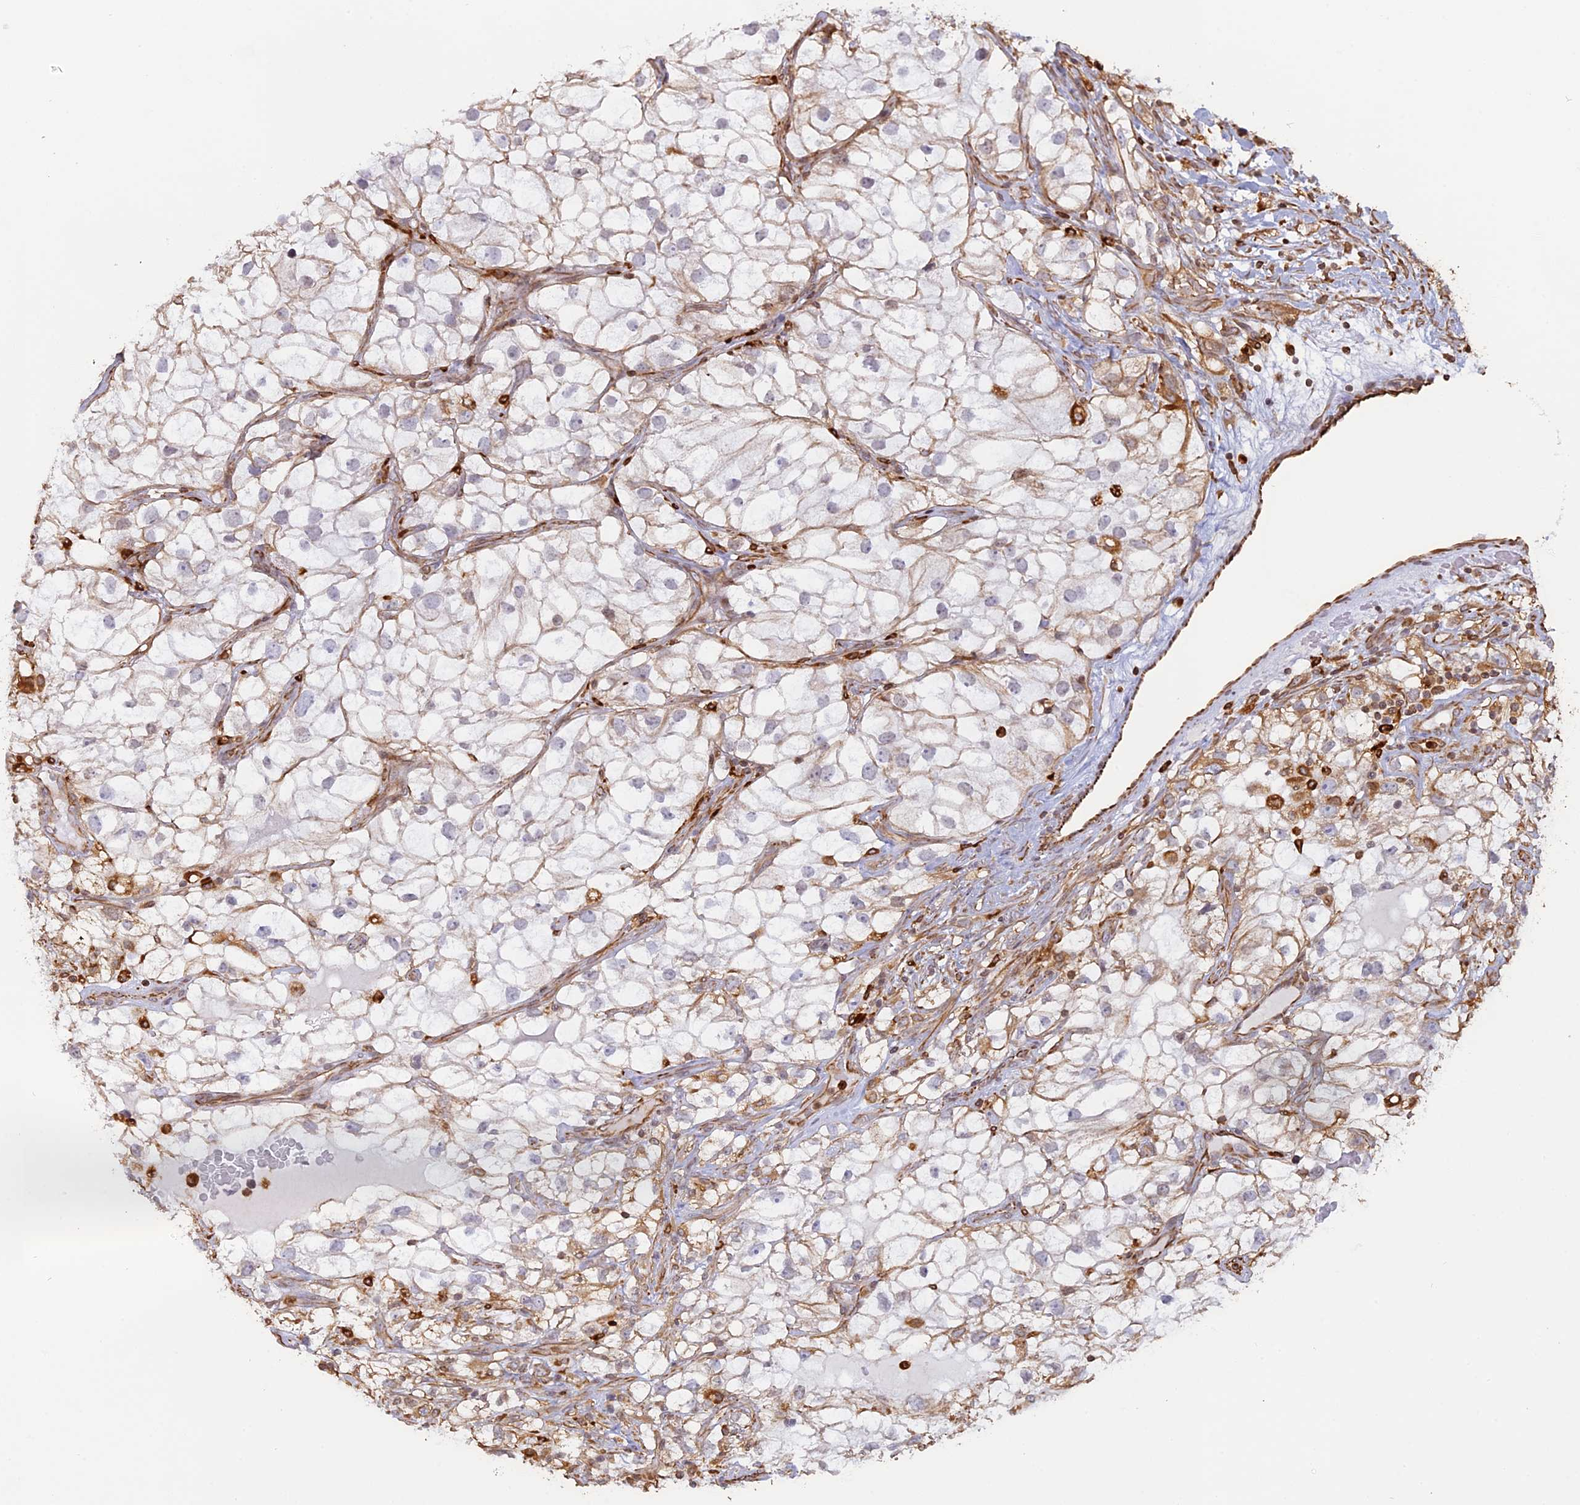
{"staining": {"intensity": "negative", "quantity": "none", "location": "none"}, "tissue": "renal cancer", "cell_type": "Tumor cells", "image_type": "cancer", "snomed": [{"axis": "morphology", "description": "Adenocarcinoma, NOS"}, {"axis": "topography", "description": "Kidney"}], "caption": "High power microscopy image of an immunohistochemistry photomicrograph of renal cancer (adenocarcinoma), revealing no significant expression in tumor cells.", "gene": "APOBR", "patient": {"sex": "male", "age": 59}}